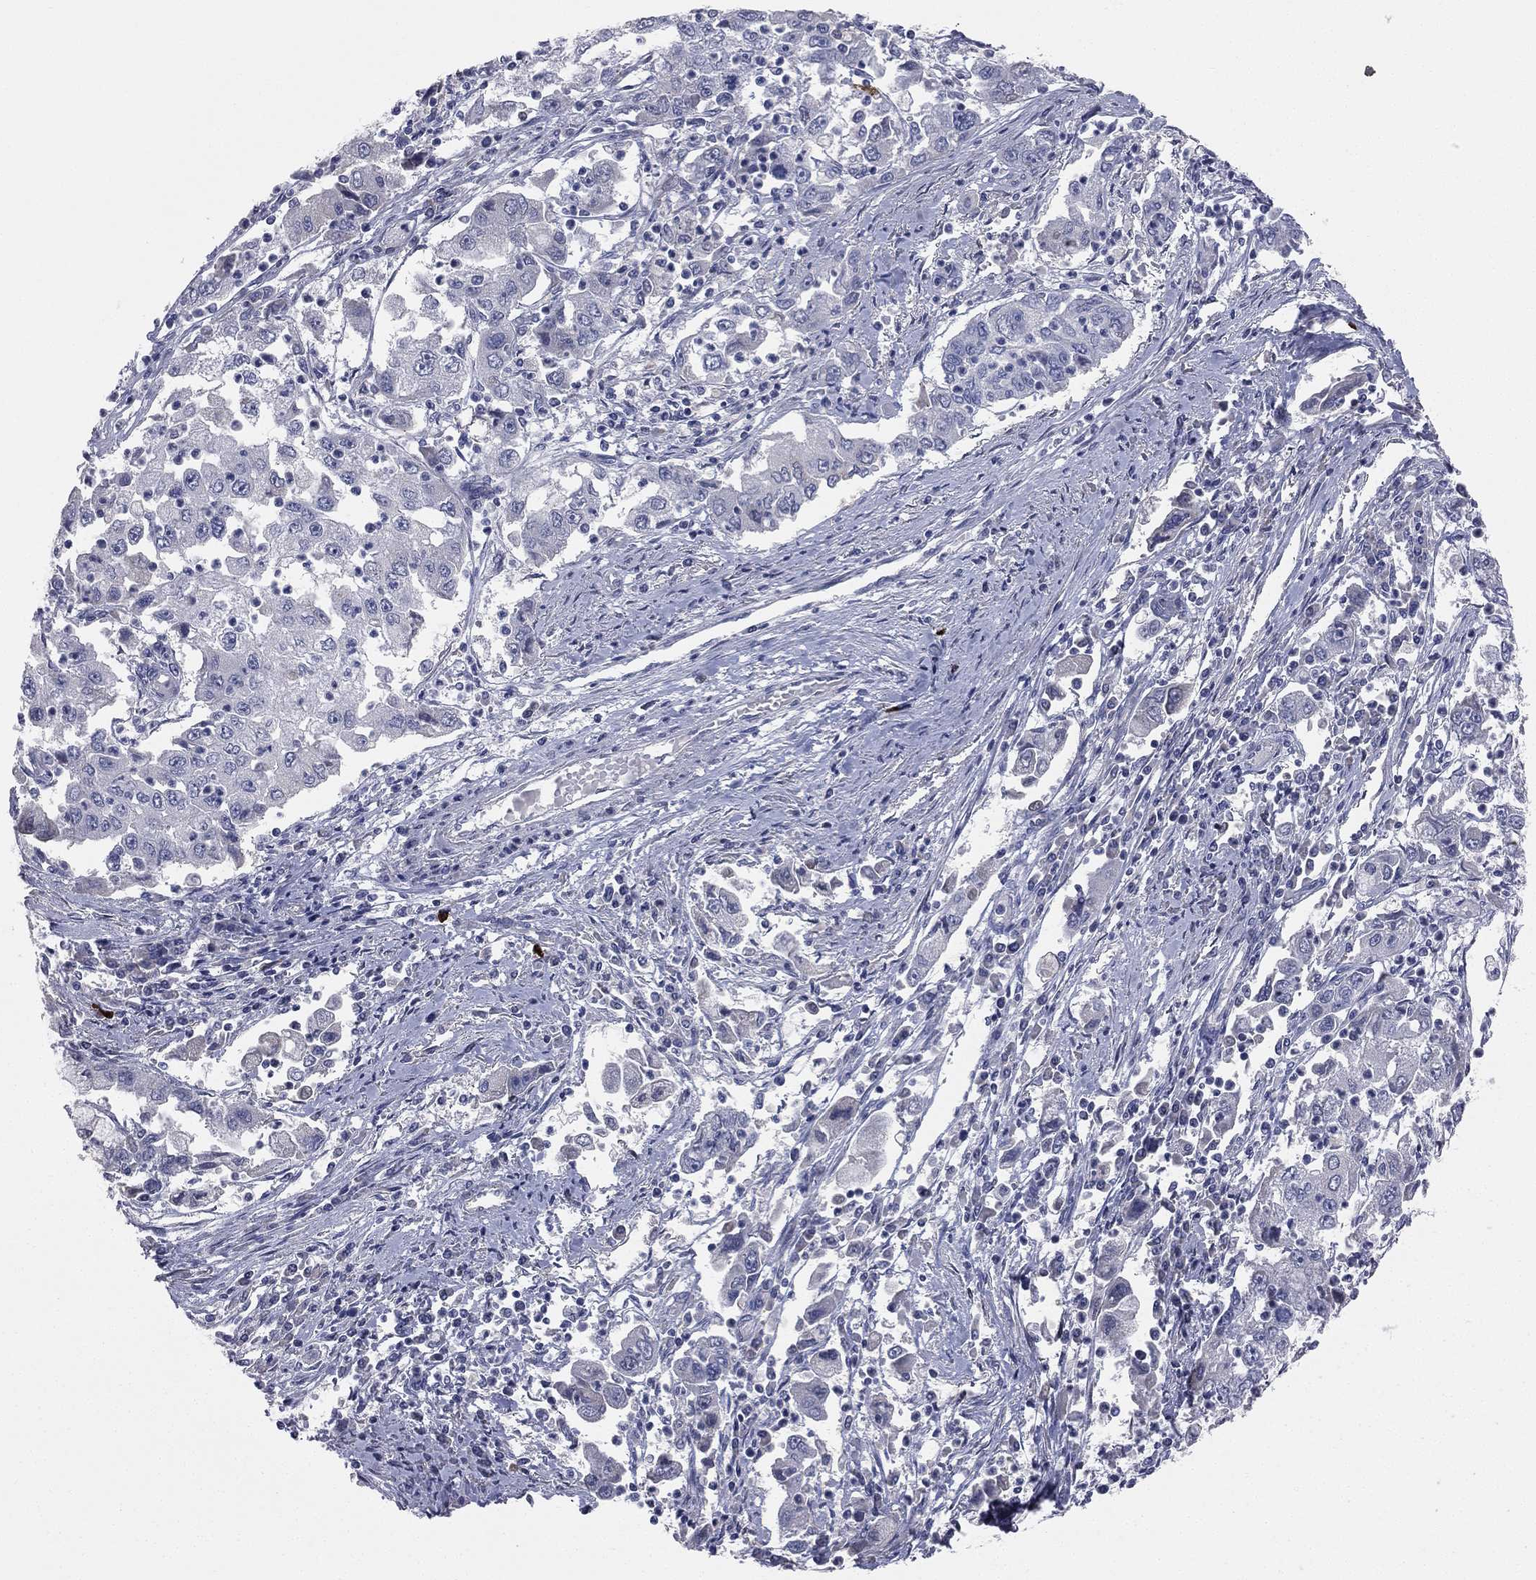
{"staining": {"intensity": "negative", "quantity": "none", "location": "none"}, "tissue": "cervical cancer", "cell_type": "Tumor cells", "image_type": "cancer", "snomed": [{"axis": "morphology", "description": "Squamous cell carcinoma, NOS"}, {"axis": "topography", "description": "Cervix"}], "caption": "DAB immunohistochemical staining of human squamous cell carcinoma (cervical) displays no significant positivity in tumor cells.", "gene": "DMKN", "patient": {"sex": "female", "age": 36}}